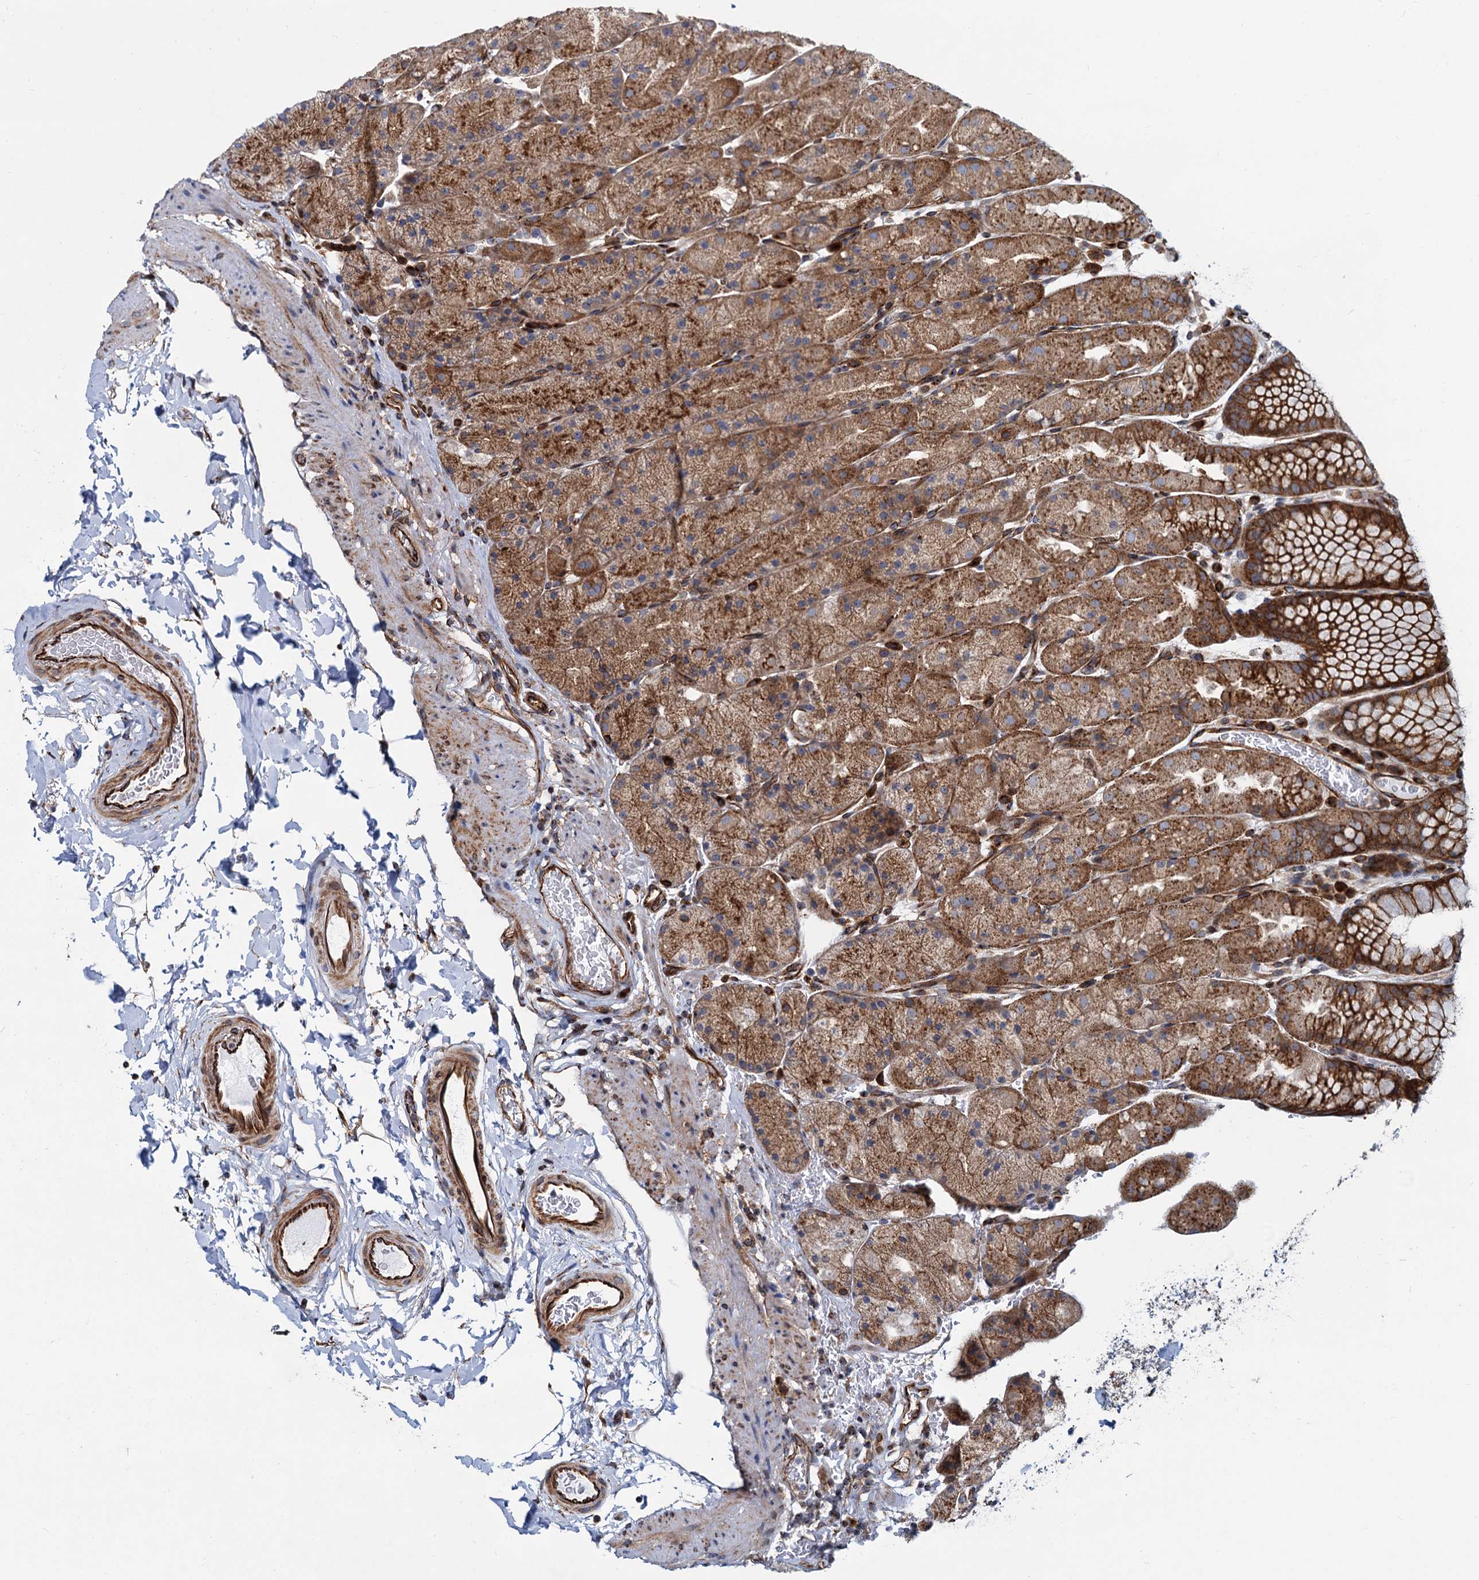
{"staining": {"intensity": "moderate", "quantity": ">75%", "location": "cytoplasmic/membranous"}, "tissue": "stomach", "cell_type": "Glandular cells", "image_type": "normal", "snomed": [{"axis": "morphology", "description": "Normal tissue, NOS"}, {"axis": "topography", "description": "Stomach, upper"}, {"axis": "topography", "description": "Stomach, lower"}], "caption": "IHC staining of normal stomach, which displays medium levels of moderate cytoplasmic/membranous staining in approximately >75% of glandular cells indicating moderate cytoplasmic/membranous protein positivity. The staining was performed using DAB (3,3'-diaminobenzidine) (brown) for protein detection and nuclei were counterstained in hematoxylin (blue).", "gene": "PSEN1", "patient": {"sex": "male", "age": 67}}